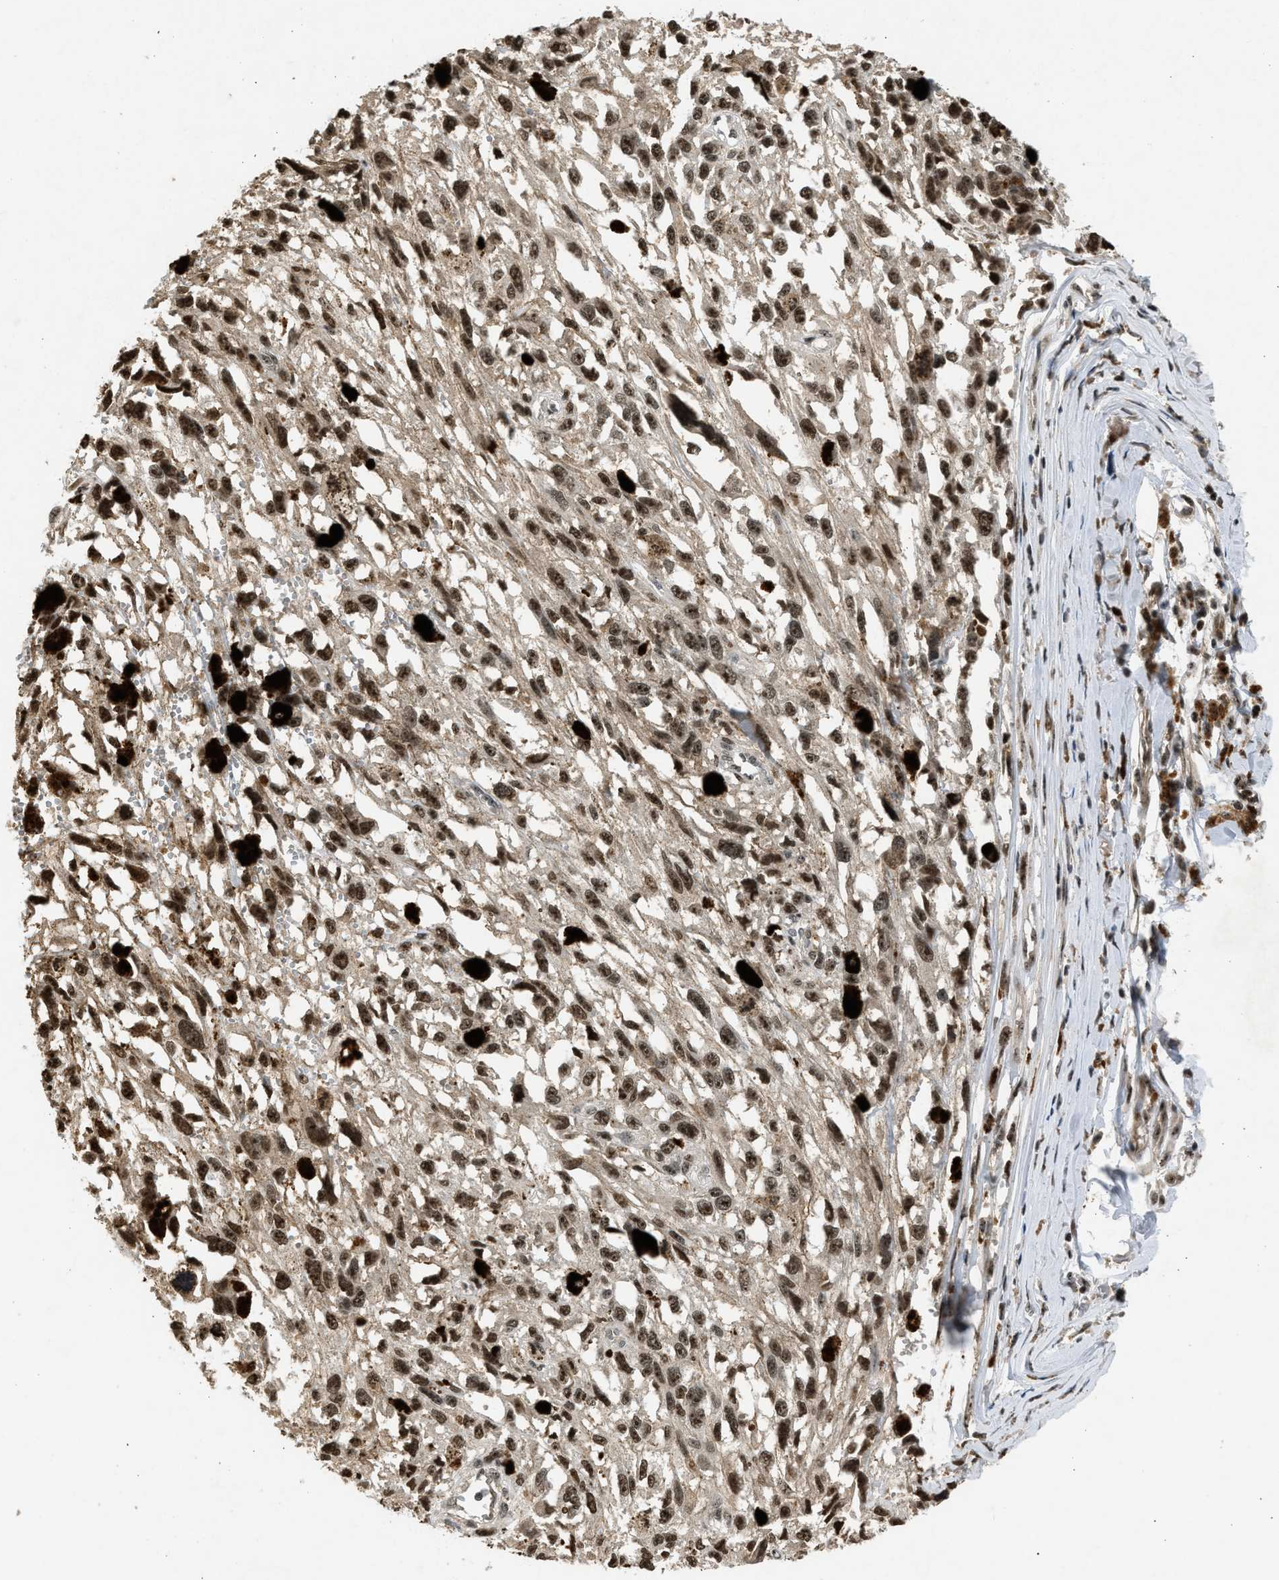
{"staining": {"intensity": "moderate", "quantity": ">75%", "location": "nuclear"}, "tissue": "melanoma", "cell_type": "Tumor cells", "image_type": "cancer", "snomed": [{"axis": "morphology", "description": "Malignant melanoma, Metastatic site"}, {"axis": "topography", "description": "Lymph node"}], "caption": "Tumor cells display medium levels of moderate nuclear expression in approximately >75% of cells in malignant melanoma (metastatic site).", "gene": "TFDP2", "patient": {"sex": "male", "age": 59}}